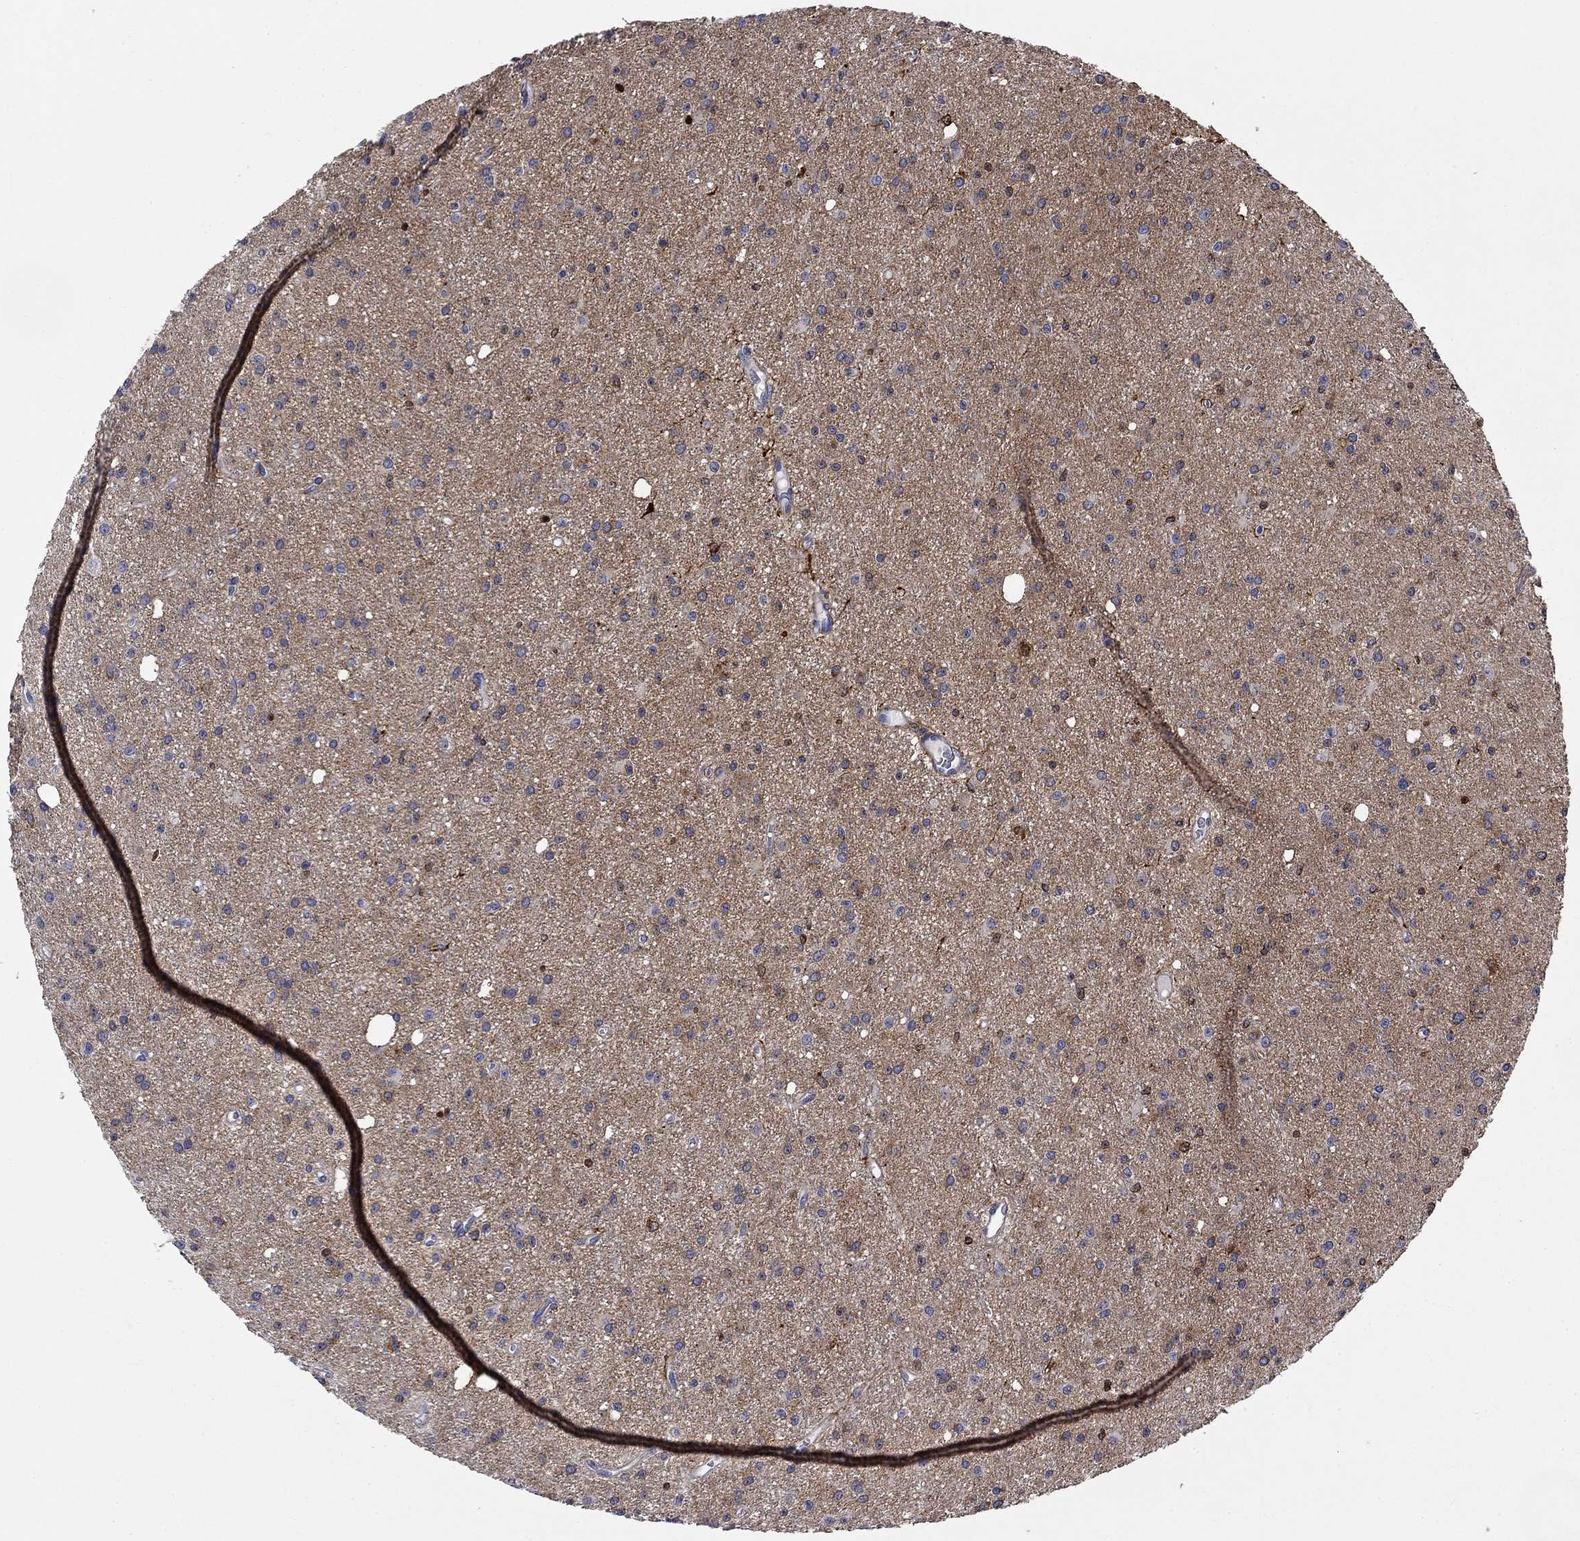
{"staining": {"intensity": "moderate", "quantity": "<25%", "location": "cytoplasmic/membranous"}, "tissue": "glioma", "cell_type": "Tumor cells", "image_type": "cancer", "snomed": [{"axis": "morphology", "description": "Glioma, malignant, Low grade"}, {"axis": "topography", "description": "Brain"}], "caption": "Moderate cytoplasmic/membranous positivity for a protein is appreciated in approximately <25% of tumor cells of malignant glioma (low-grade) using immunohistochemistry.", "gene": "PTPRZ1", "patient": {"sex": "male", "age": 27}}